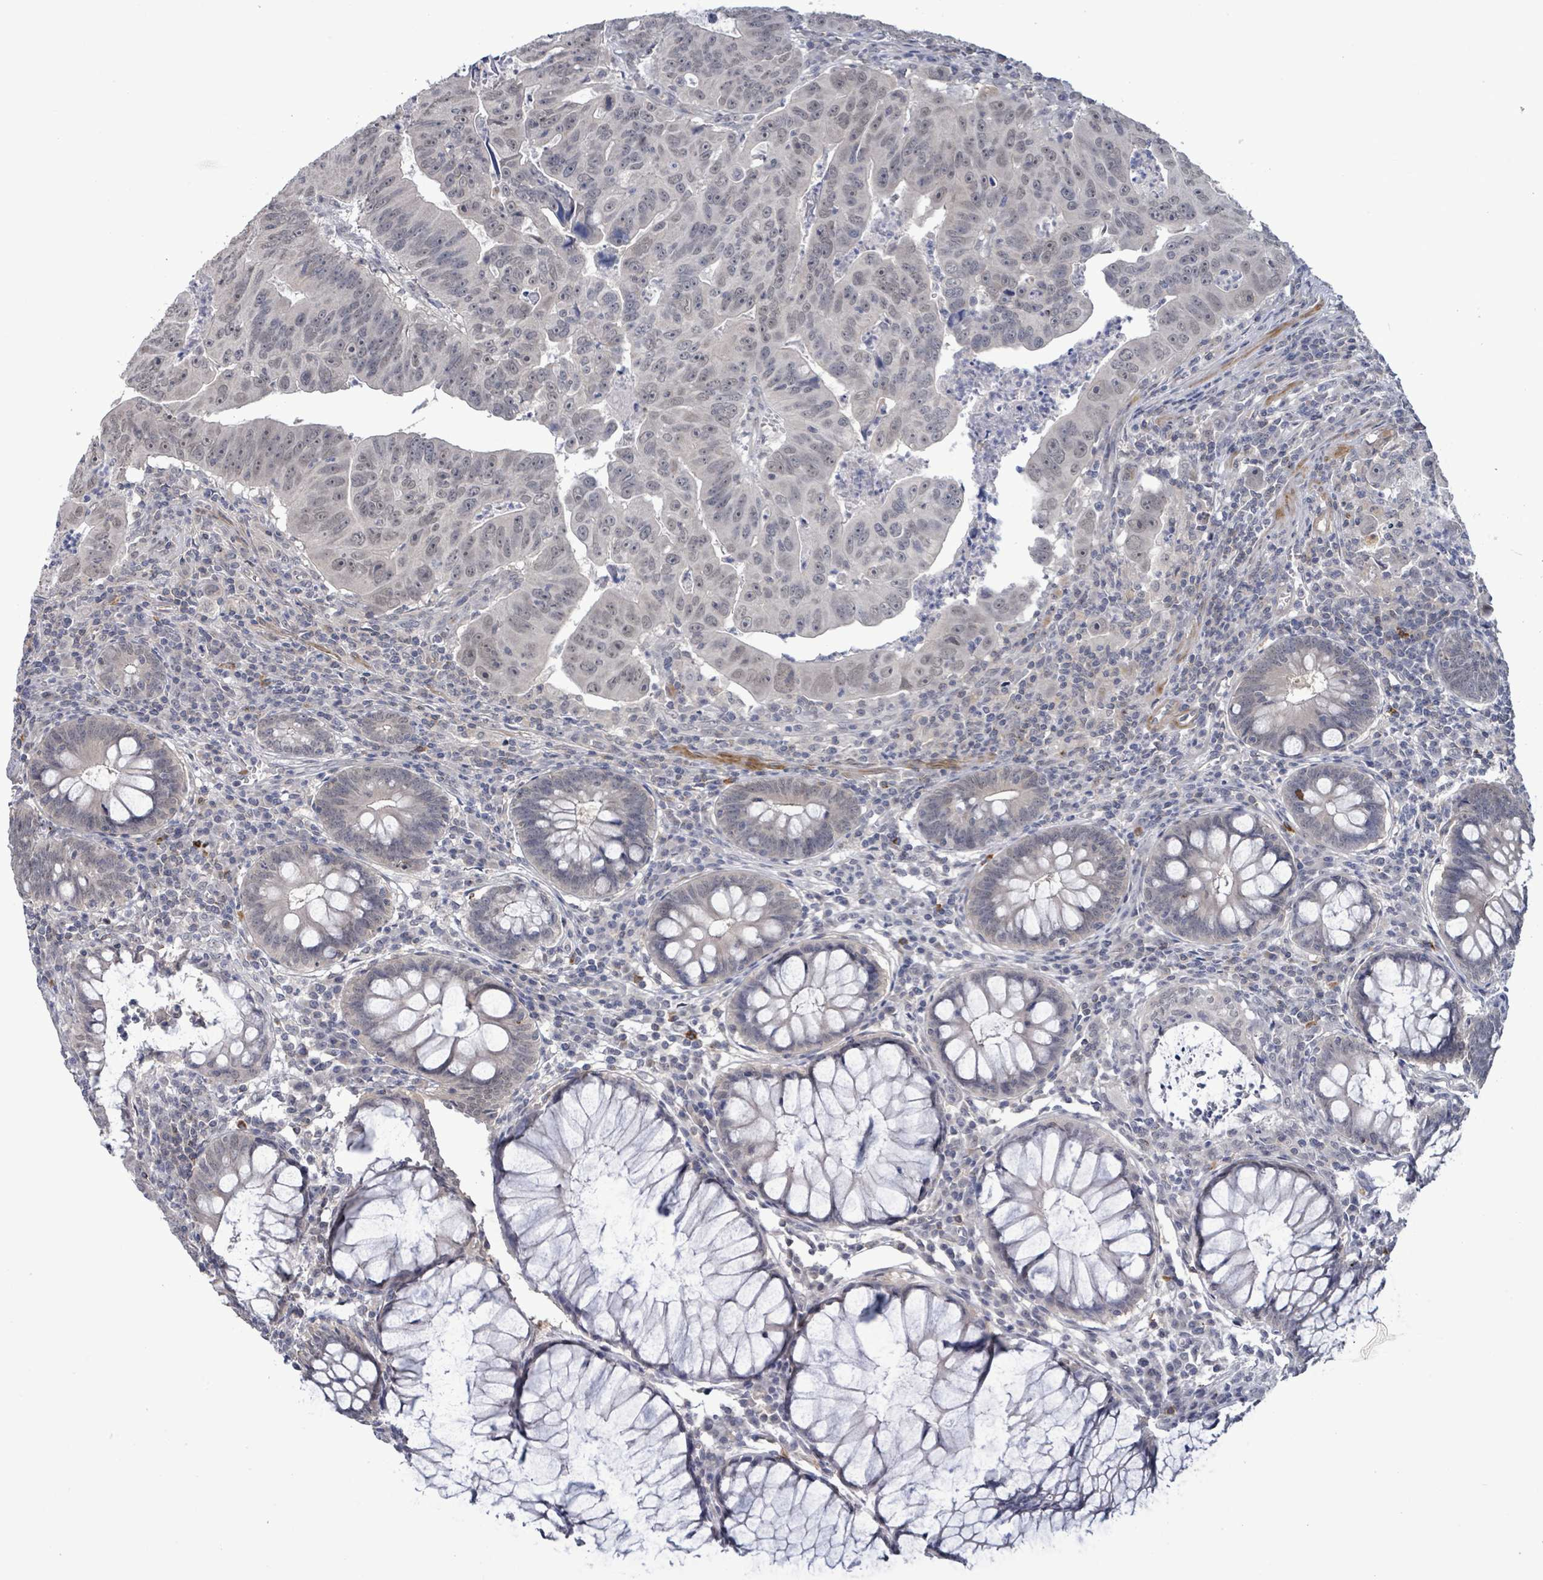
{"staining": {"intensity": "negative", "quantity": "none", "location": "none"}, "tissue": "colorectal cancer", "cell_type": "Tumor cells", "image_type": "cancer", "snomed": [{"axis": "morphology", "description": "Adenocarcinoma, NOS"}, {"axis": "topography", "description": "Rectum"}], "caption": "Tumor cells show no significant staining in colorectal cancer (adenocarcinoma).", "gene": "AMMECR1", "patient": {"sex": "male", "age": 69}}